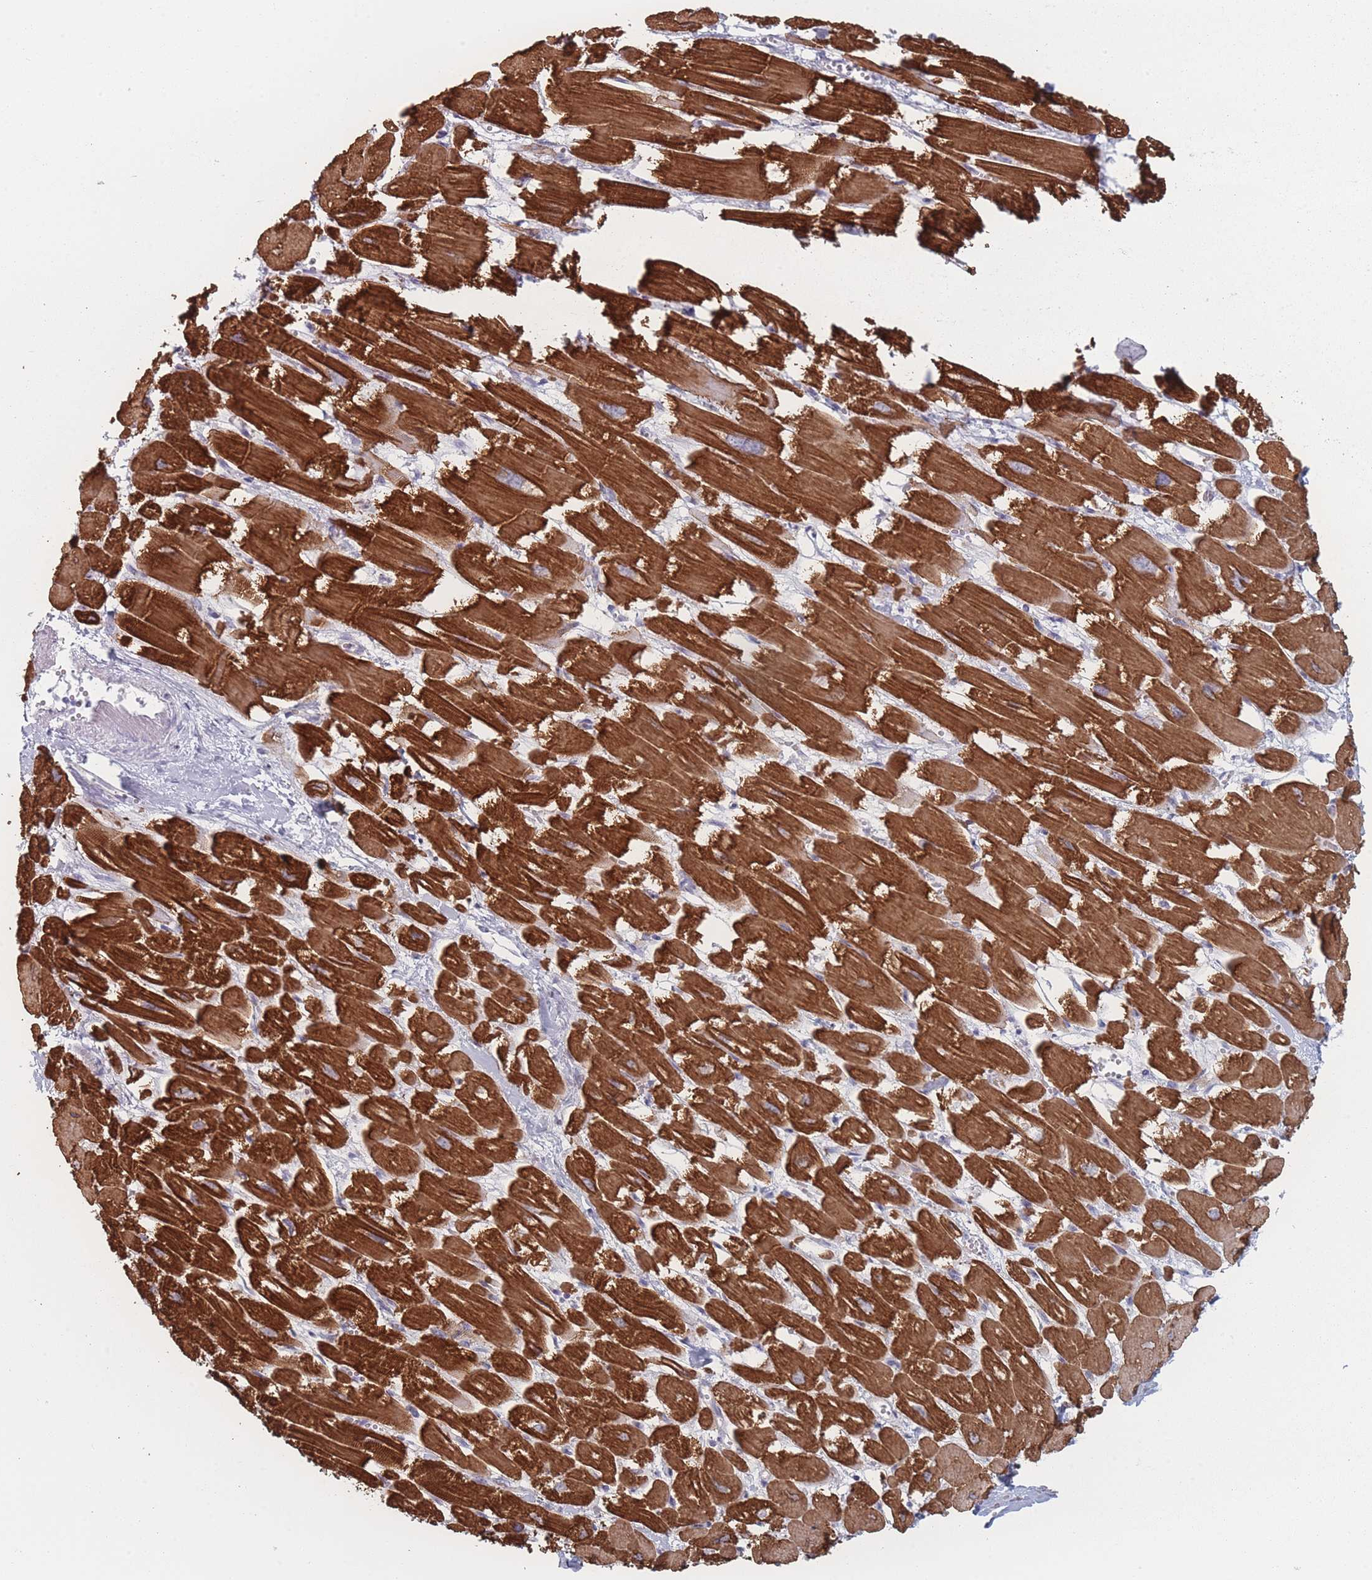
{"staining": {"intensity": "strong", "quantity": ">75%", "location": "cytoplasmic/membranous"}, "tissue": "heart muscle", "cell_type": "Cardiomyocytes", "image_type": "normal", "snomed": [{"axis": "morphology", "description": "Normal tissue, NOS"}, {"axis": "topography", "description": "Heart"}], "caption": "Immunohistochemical staining of normal human heart muscle shows >75% levels of strong cytoplasmic/membranous protein positivity in approximately >75% of cardiomyocytes. The staining was performed using DAB, with brown indicating positive protein expression. Nuclei are stained blue with hematoxylin.", "gene": "RNF4", "patient": {"sex": "male", "age": 54}}